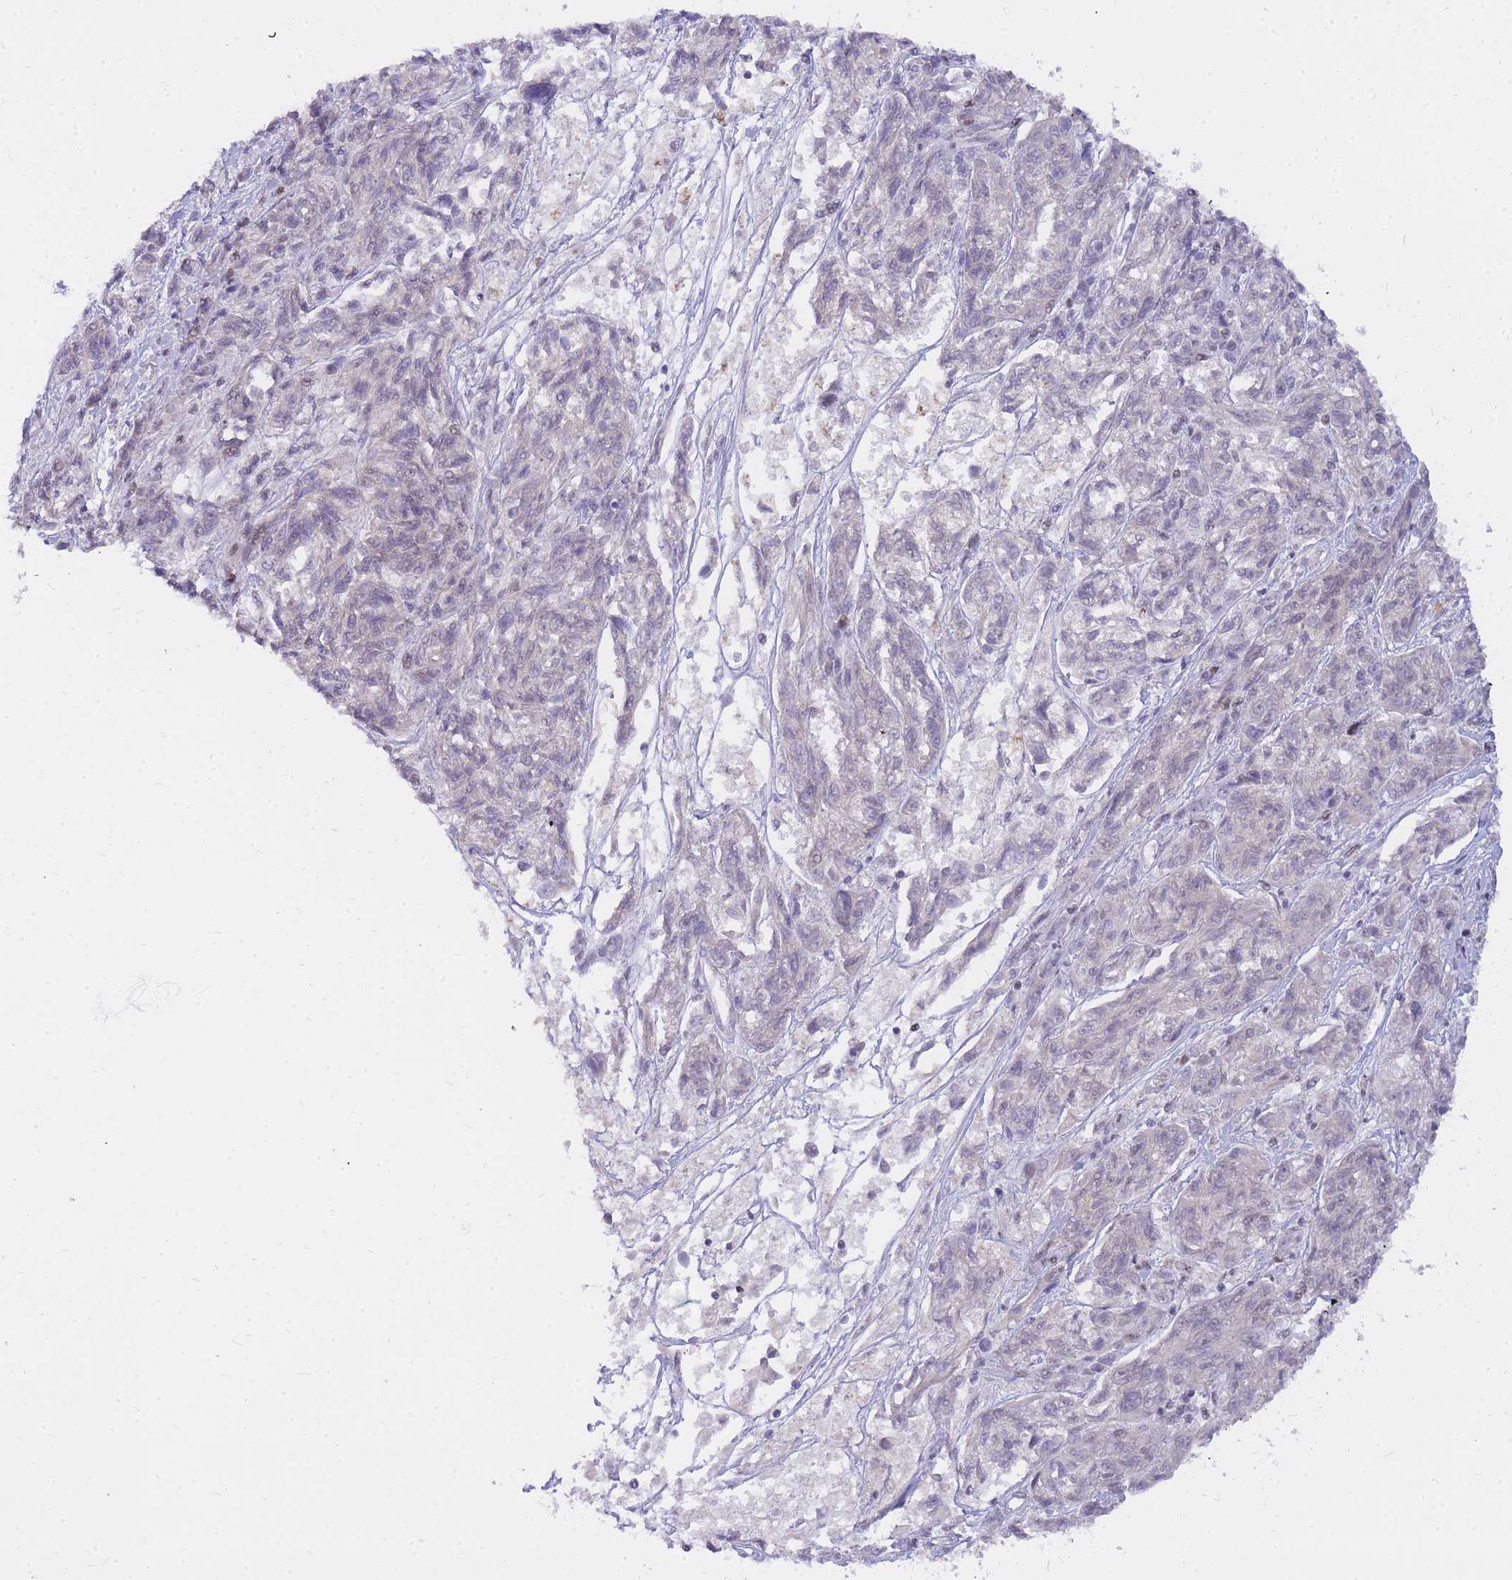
{"staining": {"intensity": "negative", "quantity": "none", "location": "none"}, "tissue": "melanoma", "cell_type": "Tumor cells", "image_type": "cancer", "snomed": [{"axis": "morphology", "description": "Malignant melanoma, NOS"}, {"axis": "topography", "description": "Skin"}], "caption": "IHC of human malignant melanoma demonstrates no staining in tumor cells.", "gene": "TLE2", "patient": {"sex": "male", "age": 53}}